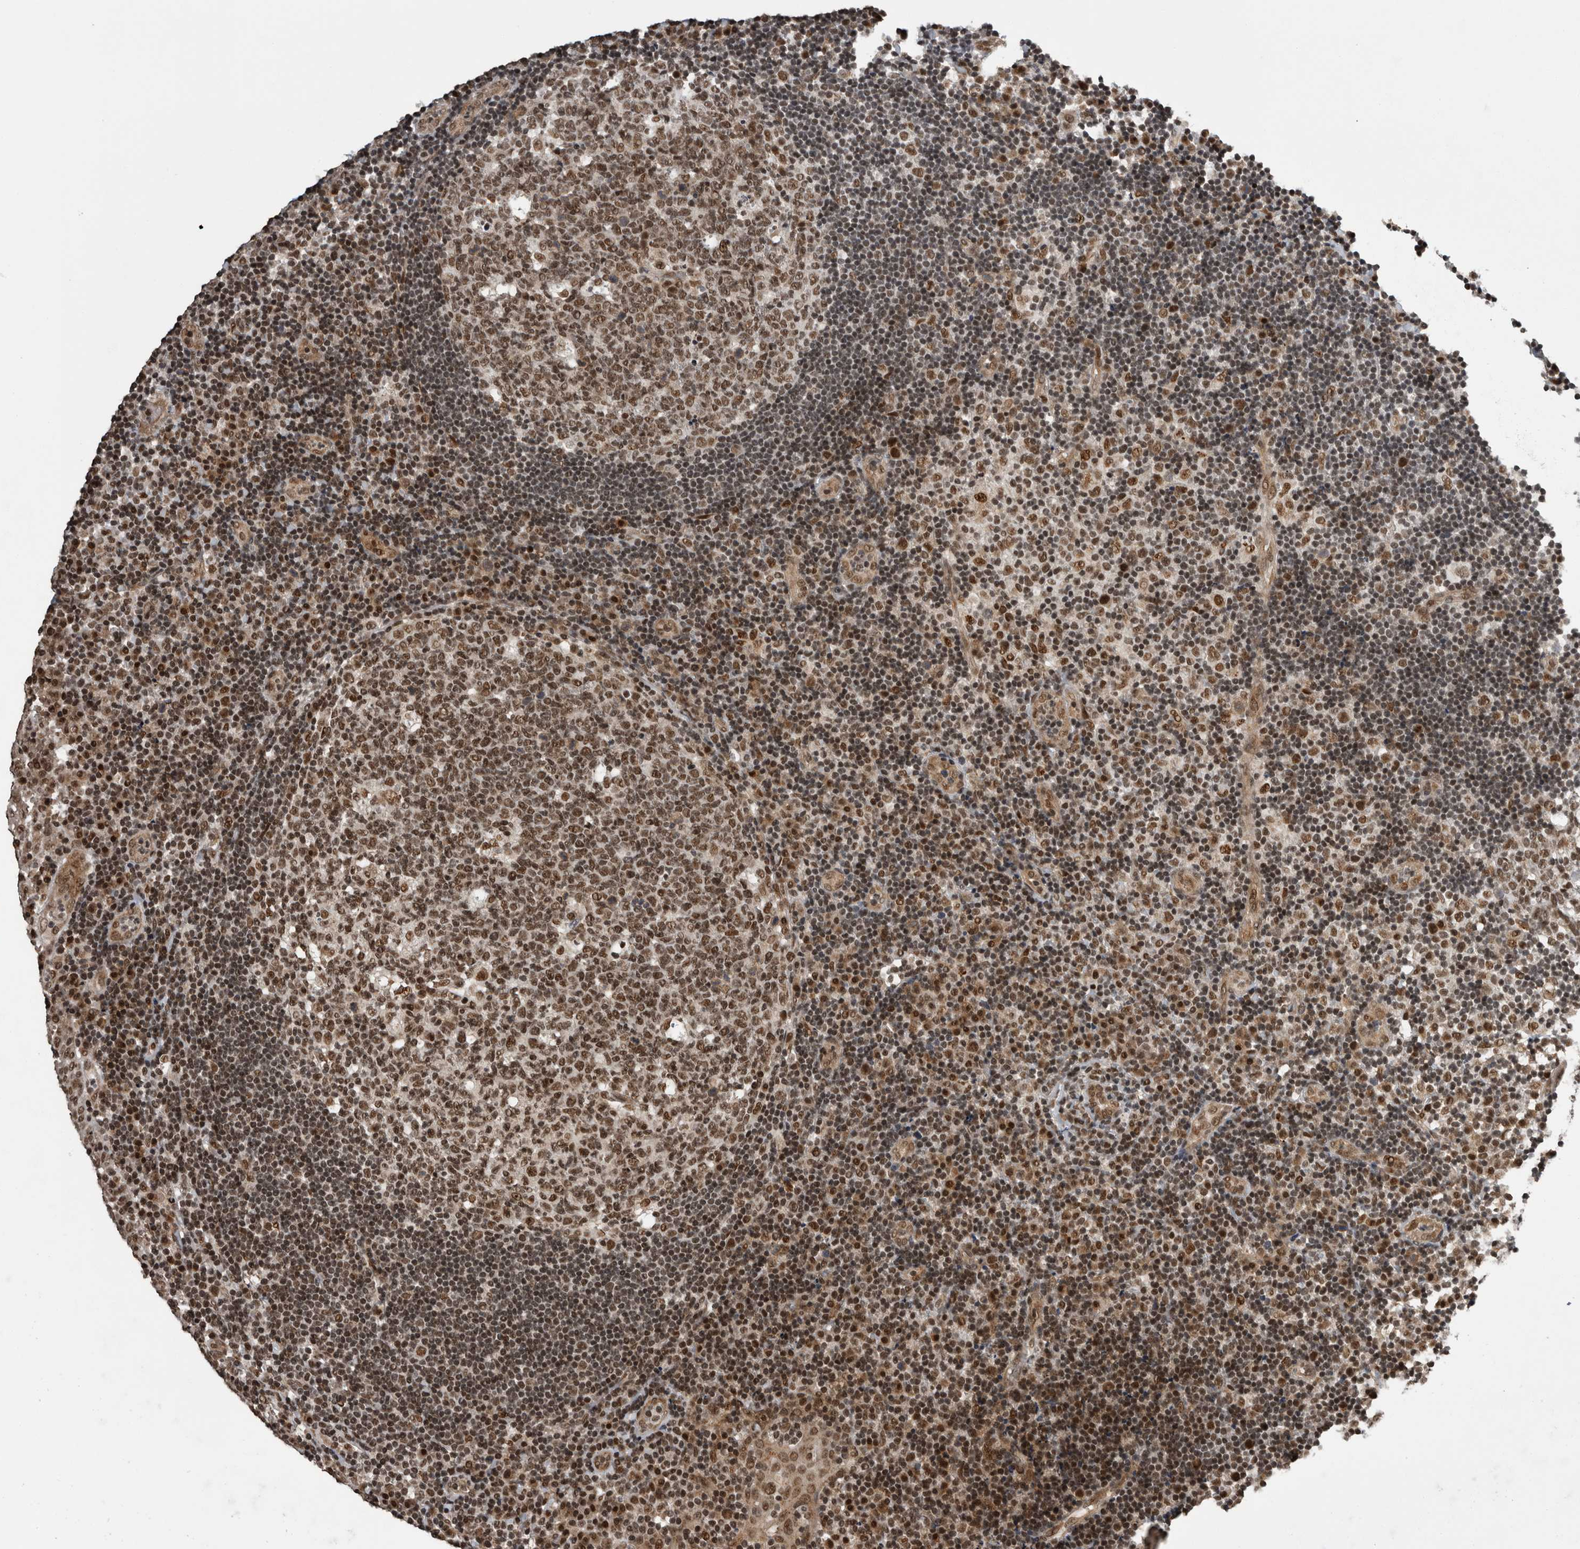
{"staining": {"intensity": "moderate", "quantity": ">75%", "location": "nuclear"}, "tissue": "tonsil", "cell_type": "Germinal center cells", "image_type": "normal", "snomed": [{"axis": "morphology", "description": "Normal tissue, NOS"}, {"axis": "topography", "description": "Tonsil"}], "caption": "The immunohistochemical stain highlights moderate nuclear positivity in germinal center cells of benign tonsil.", "gene": "CPSF2", "patient": {"sex": "female", "age": 40}}